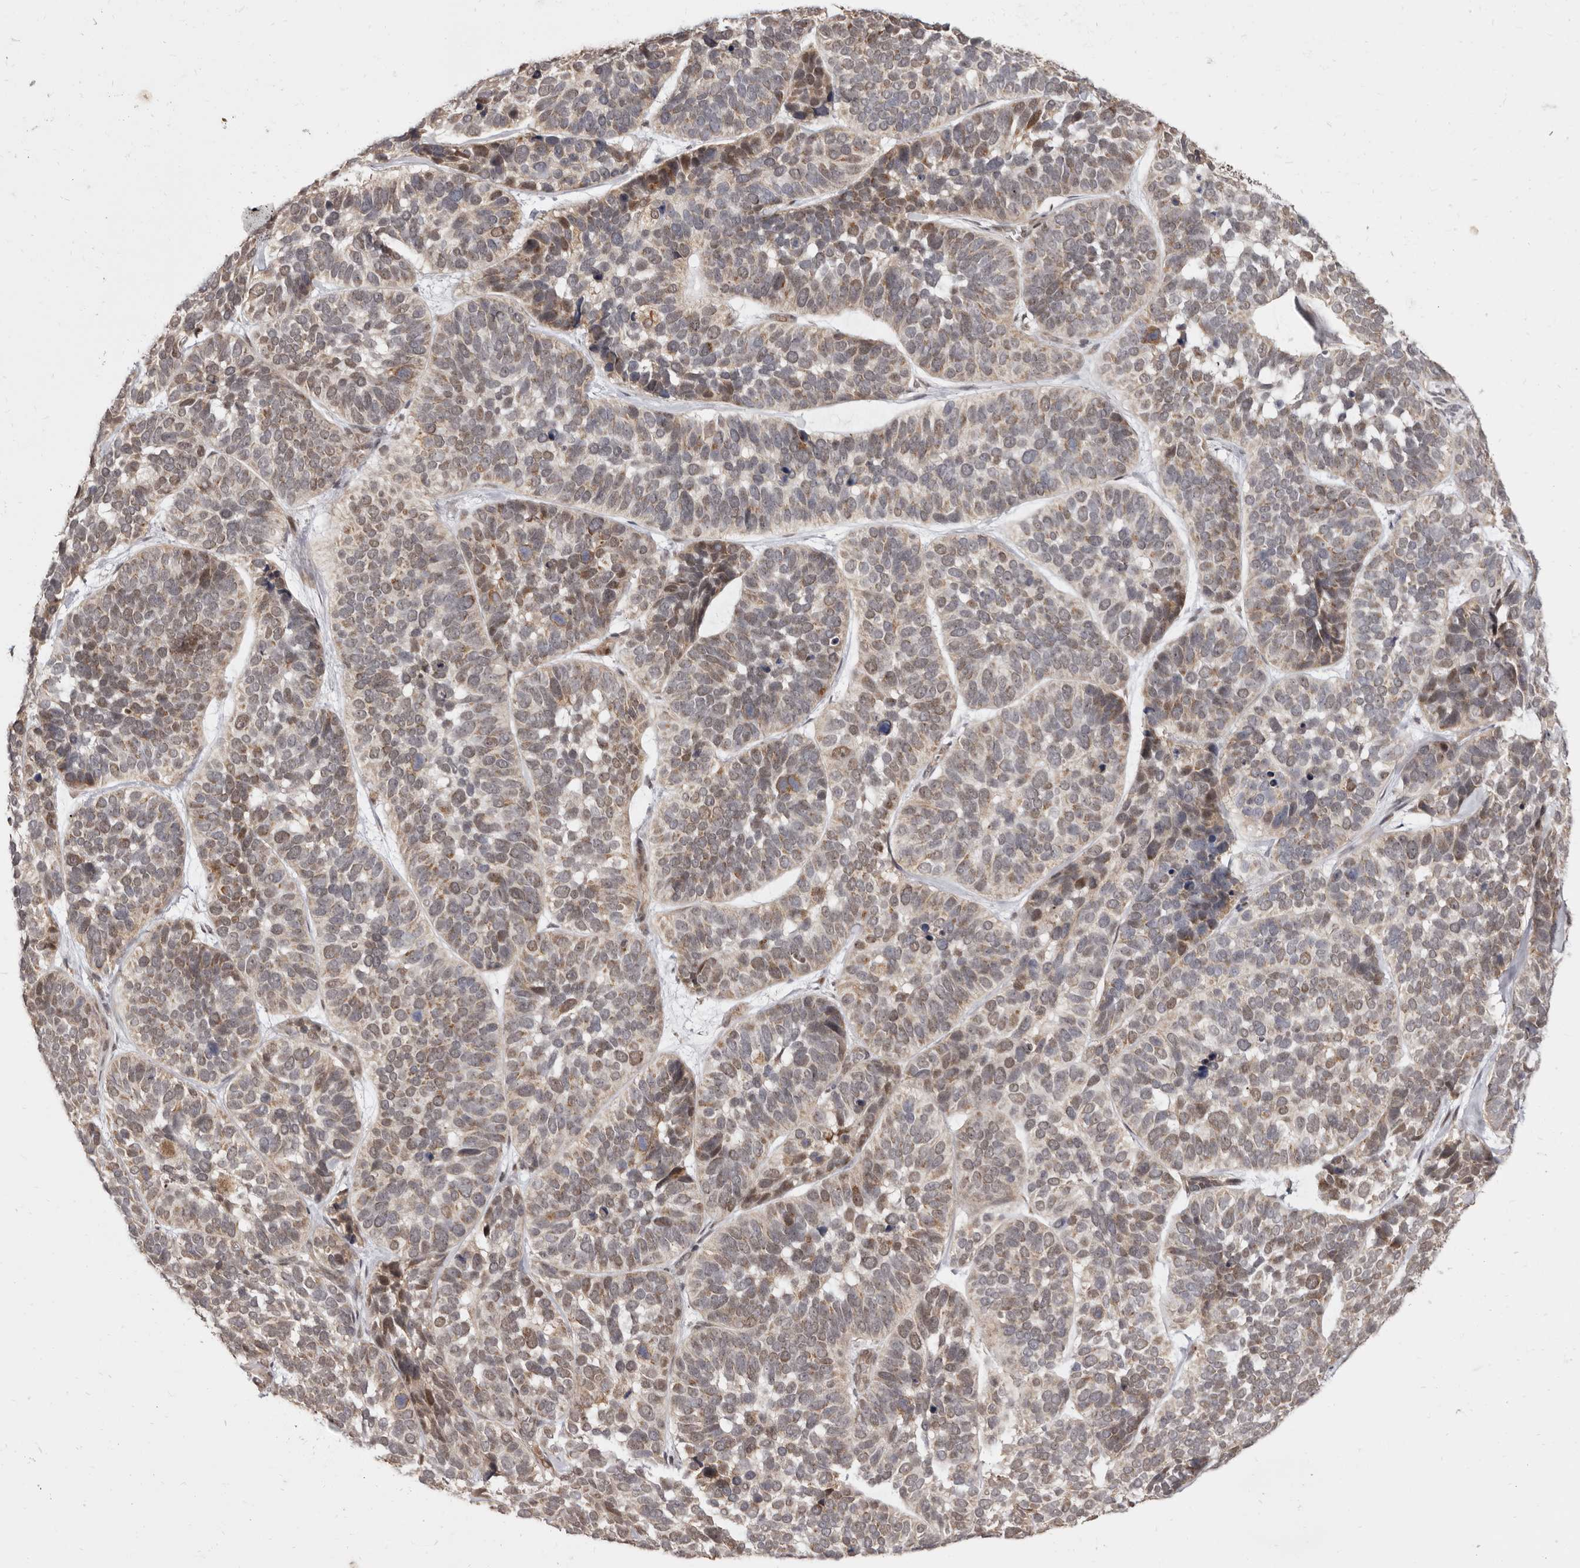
{"staining": {"intensity": "weak", "quantity": "25%-75%", "location": "cytoplasmic/membranous,nuclear"}, "tissue": "skin cancer", "cell_type": "Tumor cells", "image_type": "cancer", "snomed": [{"axis": "morphology", "description": "Basal cell carcinoma"}, {"axis": "topography", "description": "Skin"}], "caption": "Human basal cell carcinoma (skin) stained for a protein (brown) demonstrates weak cytoplasmic/membranous and nuclear positive positivity in about 25%-75% of tumor cells.", "gene": "ZNF326", "patient": {"sex": "male", "age": 62}}